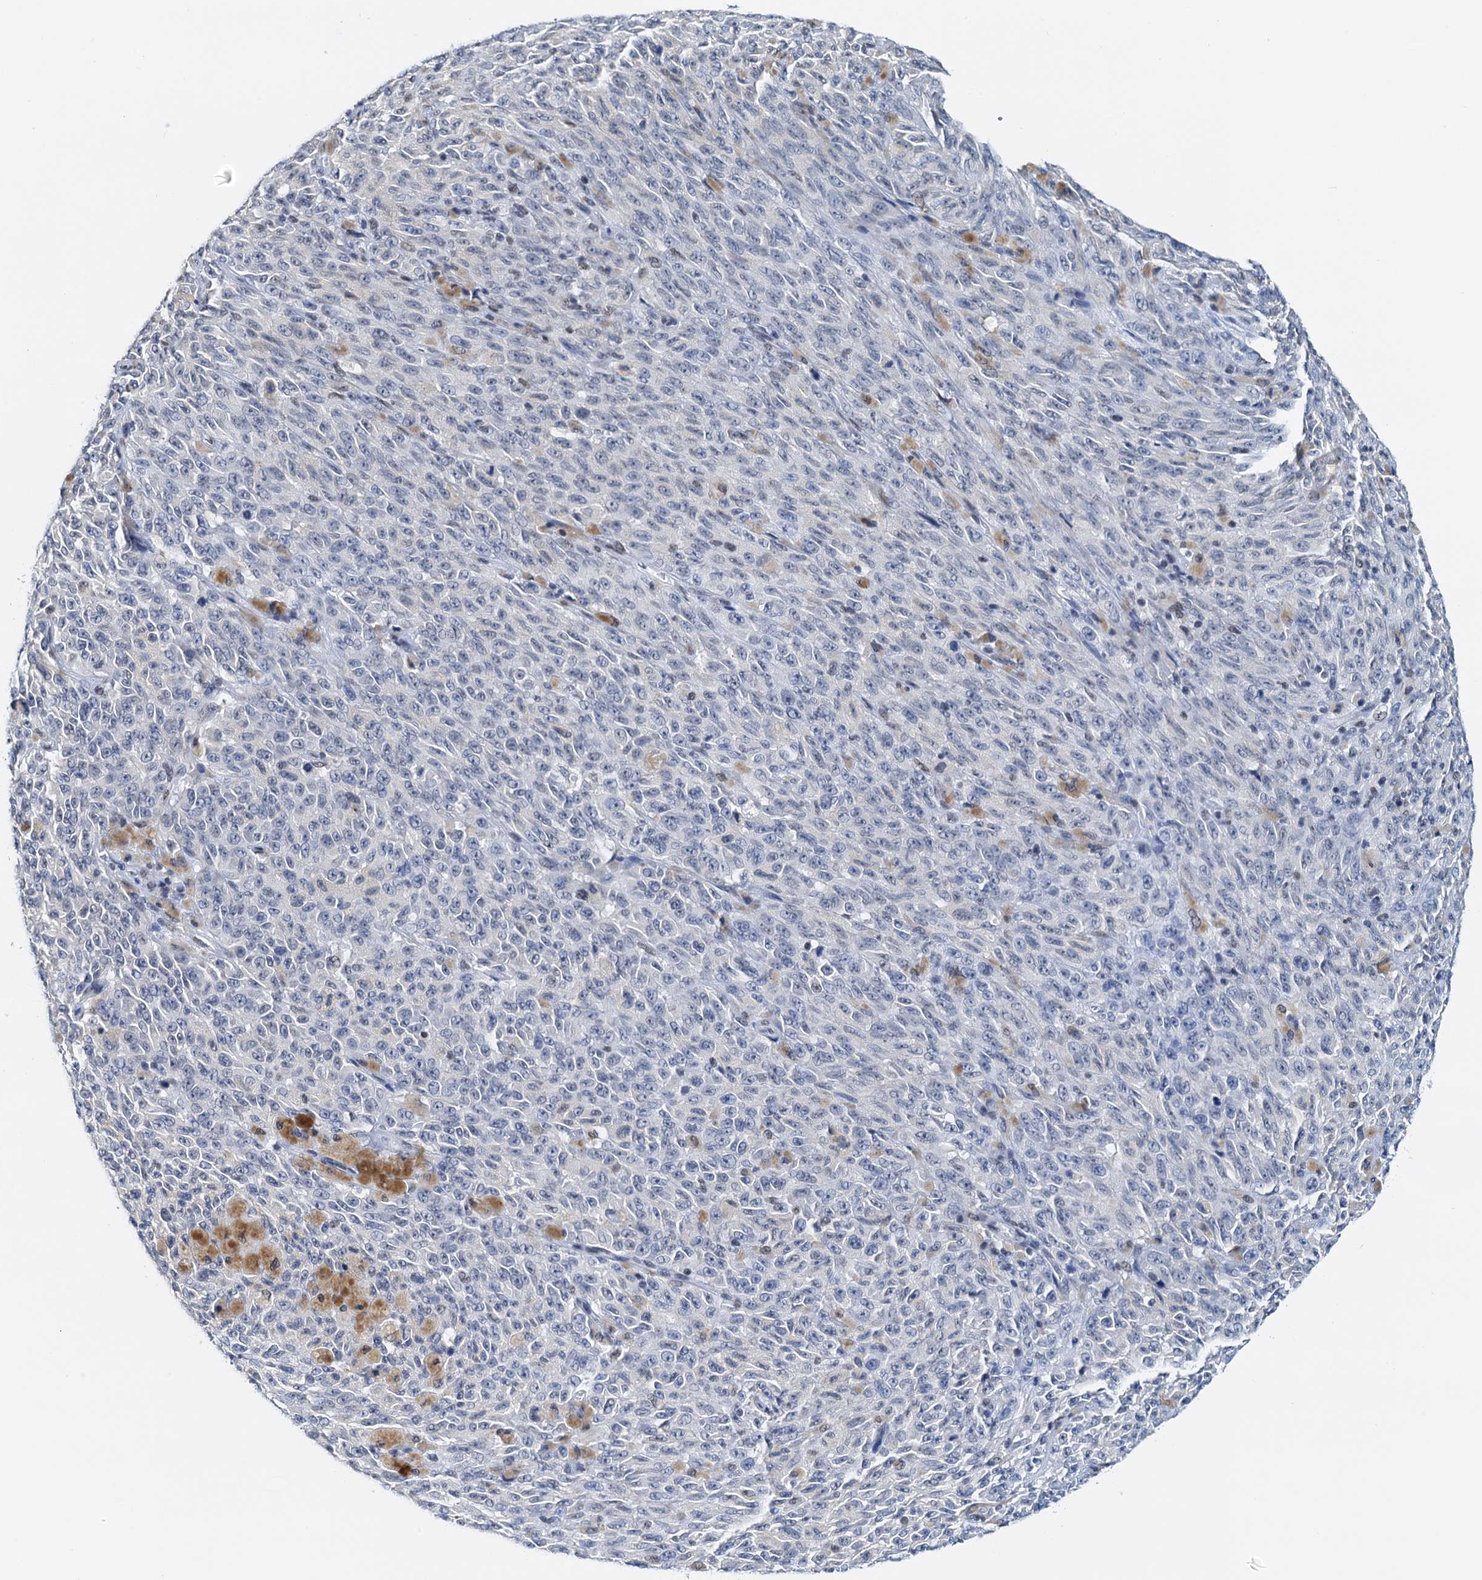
{"staining": {"intensity": "negative", "quantity": "none", "location": "none"}, "tissue": "melanoma", "cell_type": "Tumor cells", "image_type": "cancer", "snomed": [{"axis": "morphology", "description": "Malignant melanoma, NOS"}, {"axis": "topography", "description": "Skin"}], "caption": "DAB immunohistochemical staining of human melanoma displays no significant staining in tumor cells.", "gene": "SLTM", "patient": {"sex": "female", "age": 82}}